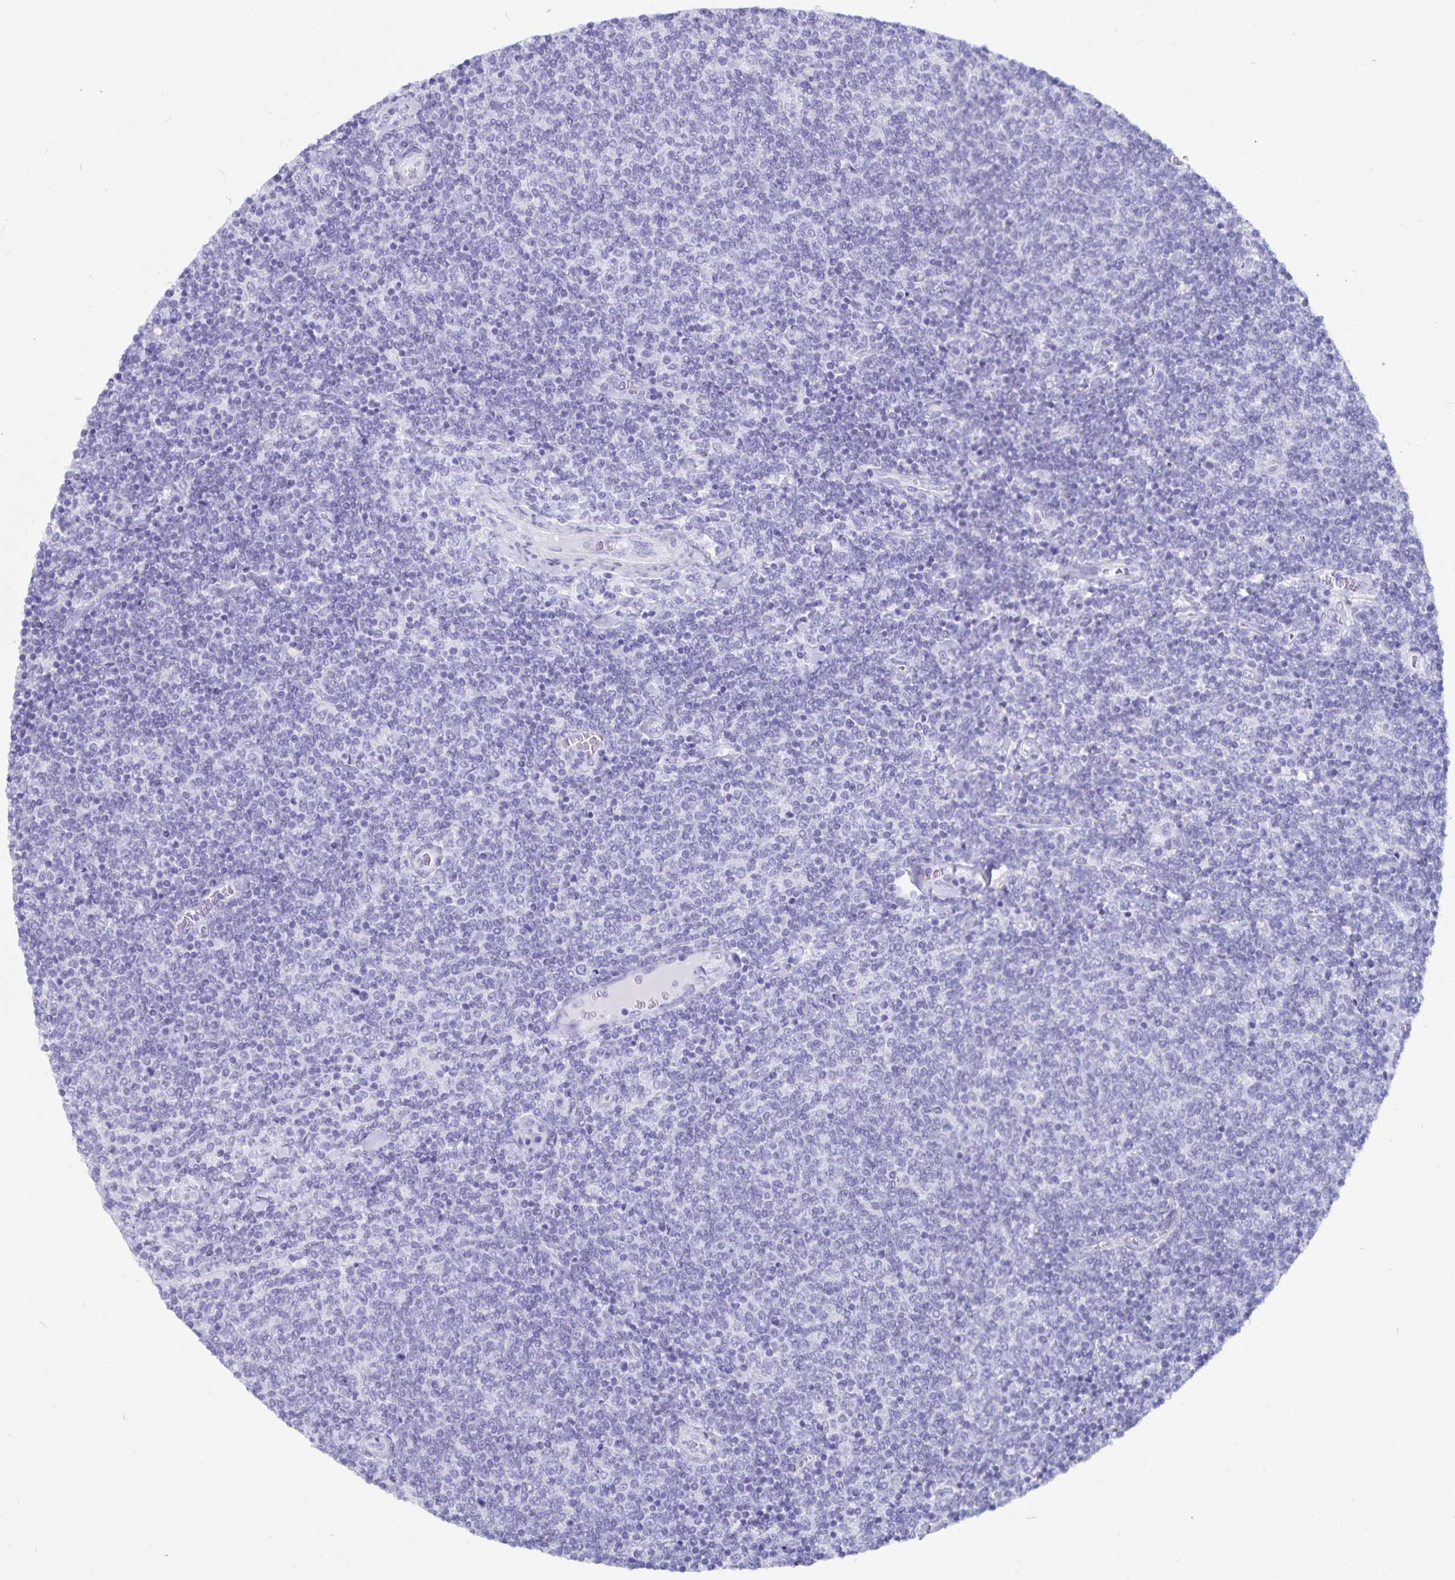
{"staining": {"intensity": "negative", "quantity": "none", "location": "none"}, "tissue": "lymphoma", "cell_type": "Tumor cells", "image_type": "cancer", "snomed": [{"axis": "morphology", "description": "Malignant lymphoma, non-Hodgkin's type, Low grade"}, {"axis": "topography", "description": "Lymph node"}], "caption": "The image shows no significant staining in tumor cells of lymphoma.", "gene": "GPR137", "patient": {"sex": "male", "age": 52}}